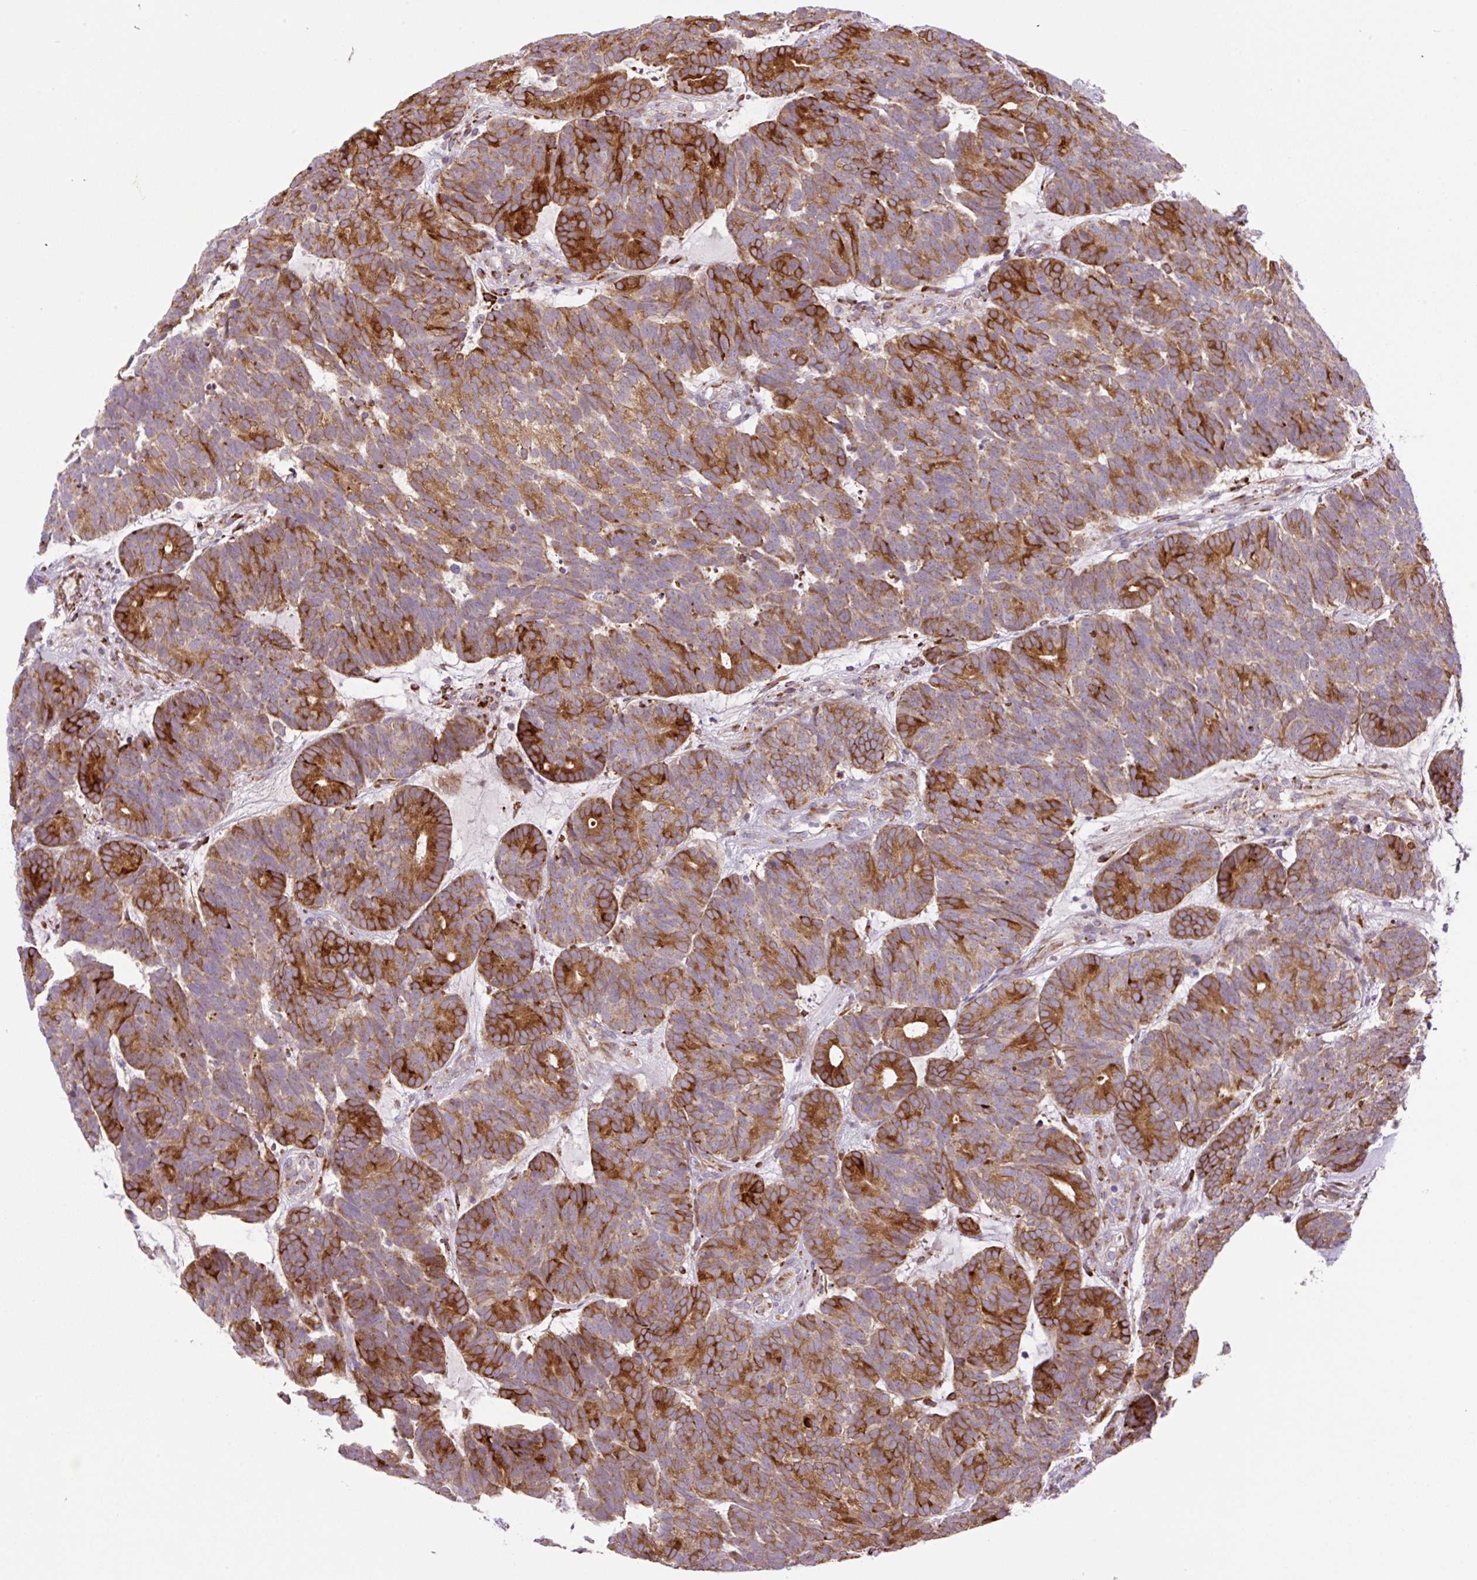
{"staining": {"intensity": "strong", "quantity": "25%-75%", "location": "cytoplasmic/membranous"}, "tissue": "head and neck cancer", "cell_type": "Tumor cells", "image_type": "cancer", "snomed": [{"axis": "morphology", "description": "Adenocarcinoma, NOS"}, {"axis": "topography", "description": "Head-Neck"}], "caption": "Head and neck cancer stained with immunohistochemistry (IHC) exhibits strong cytoplasmic/membranous staining in approximately 25%-75% of tumor cells.", "gene": "RAB30", "patient": {"sex": "female", "age": 81}}